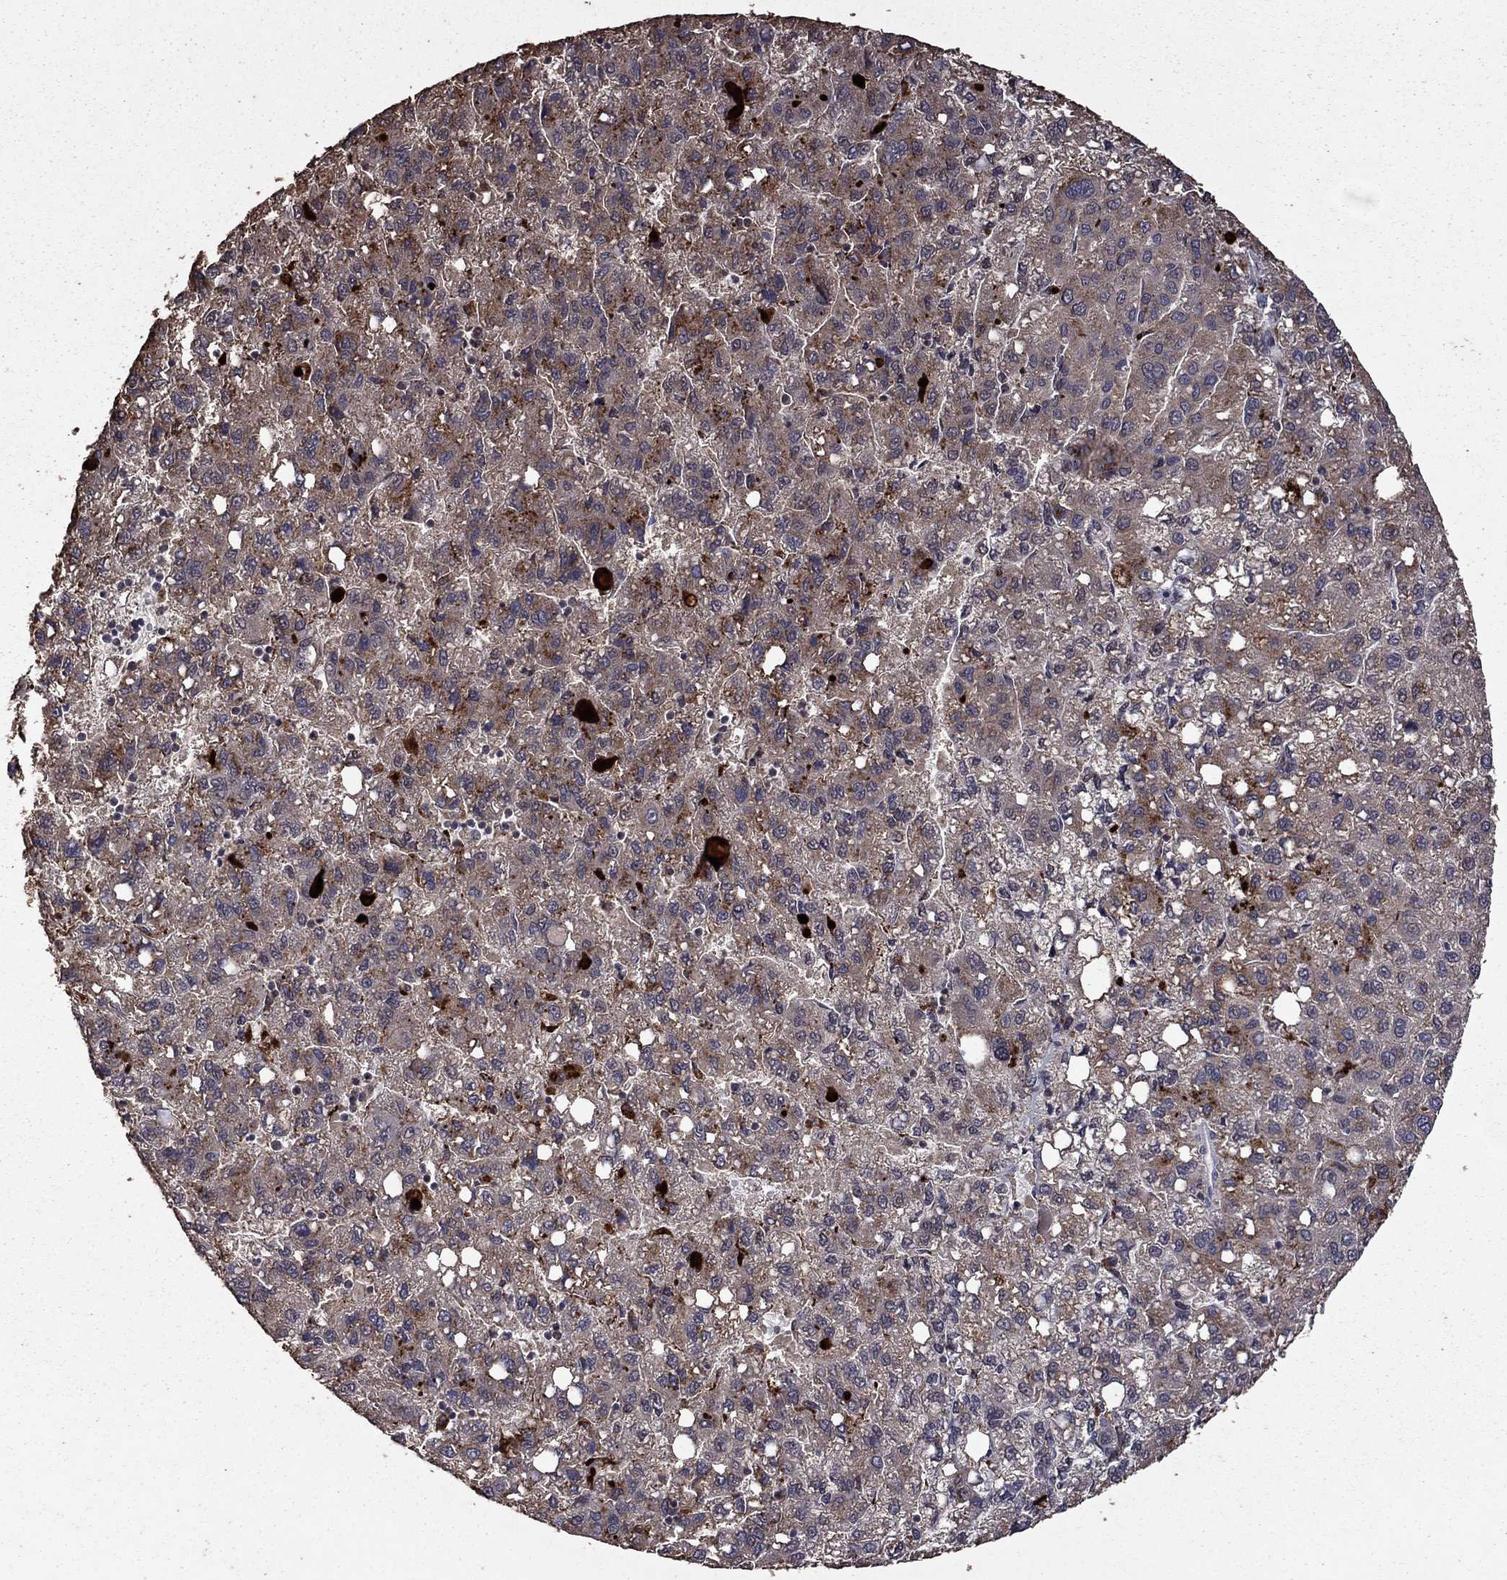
{"staining": {"intensity": "moderate", "quantity": "<25%", "location": "cytoplasmic/membranous"}, "tissue": "liver cancer", "cell_type": "Tumor cells", "image_type": "cancer", "snomed": [{"axis": "morphology", "description": "Carcinoma, Hepatocellular, NOS"}, {"axis": "topography", "description": "Liver"}], "caption": "DAB immunohistochemical staining of liver hepatocellular carcinoma reveals moderate cytoplasmic/membranous protein positivity in about <25% of tumor cells.", "gene": "SERPINA5", "patient": {"sex": "female", "age": 82}}